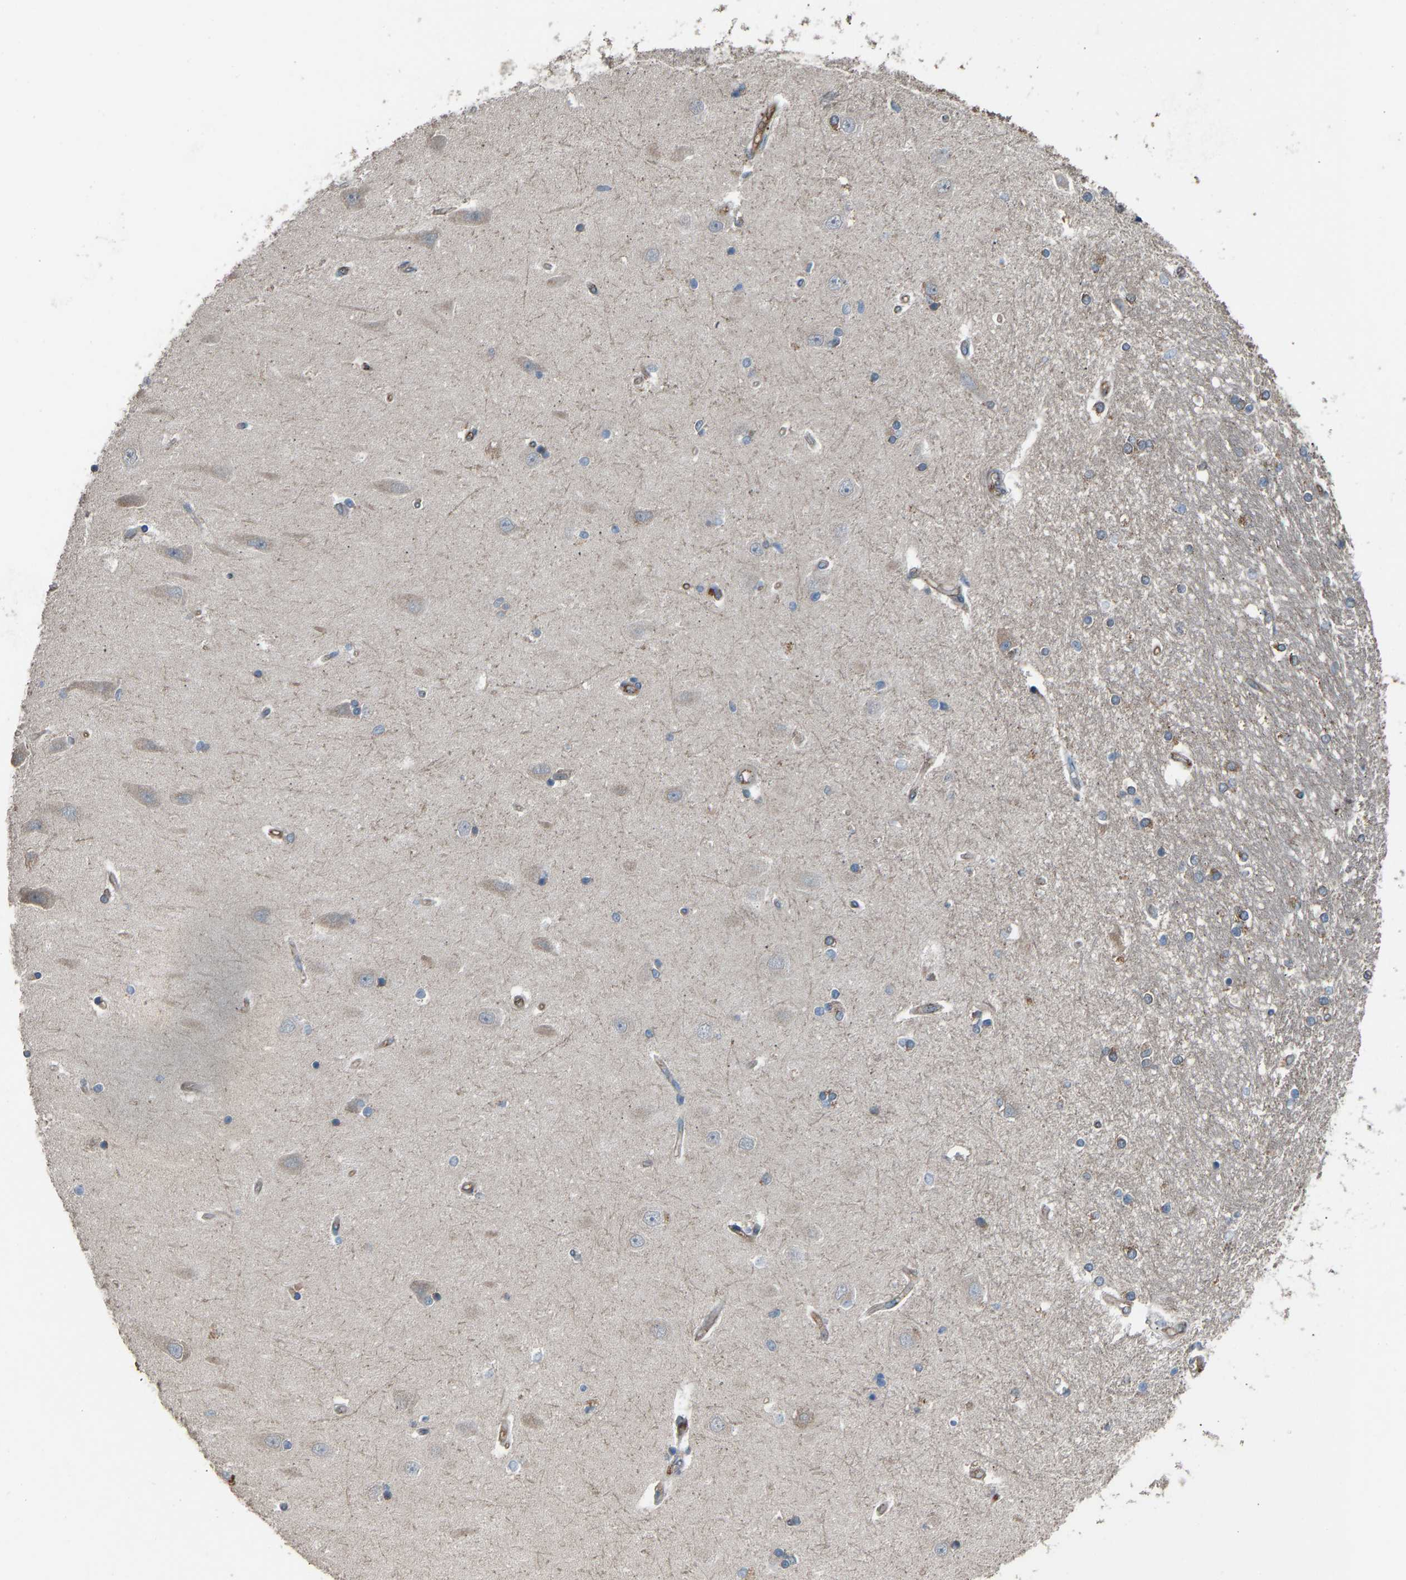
{"staining": {"intensity": "weak", "quantity": "<25%", "location": "cytoplasmic/membranous"}, "tissue": "hippocampus", "cell_type": "Glial cells", "image_type": "normal", "snomed": [{"axis": "morphology", "description": "Normal tissue, NOS"}, {"axis": "topography", "description": "Hippocampus"}], "caption": "This is an immunohistochemistry (IHC) photomicrograph of normal hippocampus. There is no positivity in glial cells.", "gene": "SLC43A1", "patient": {"sex": "male", "age": 45}}